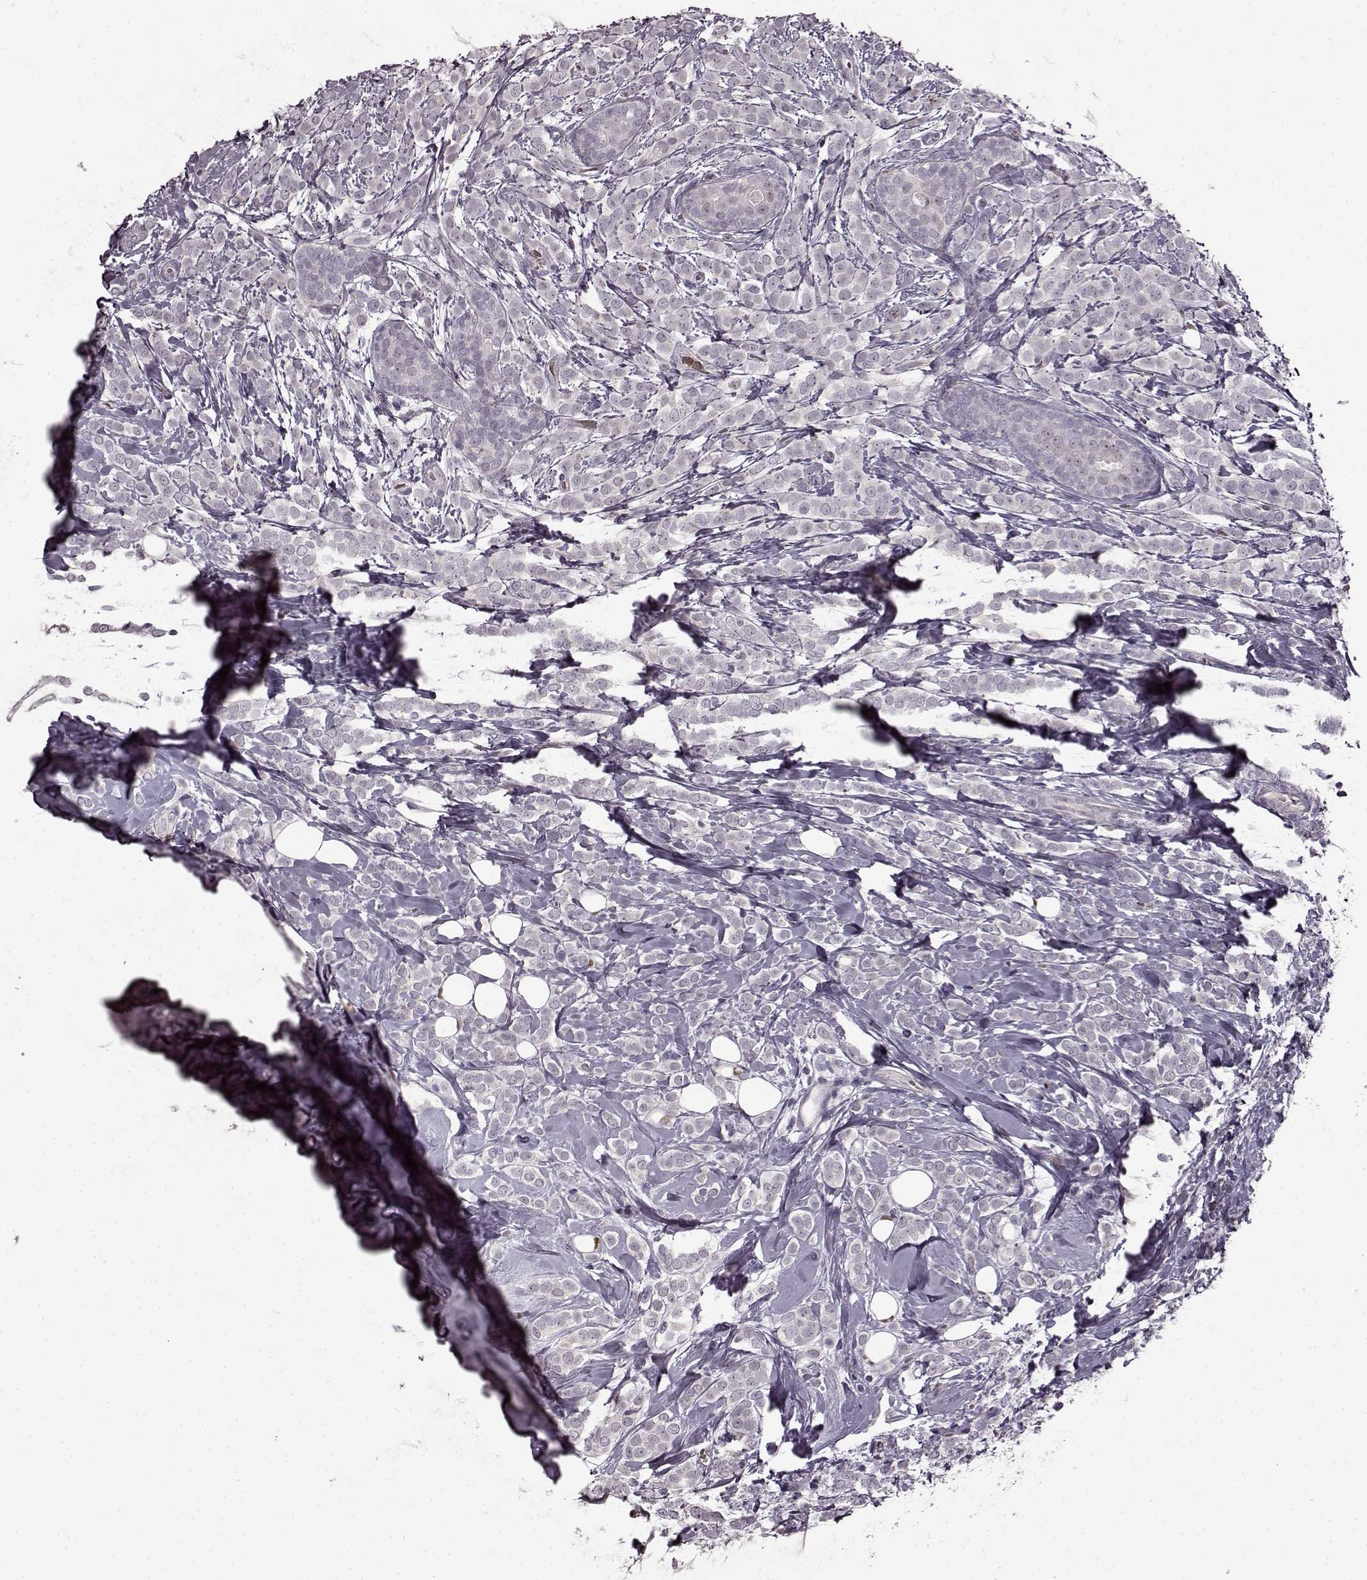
{"staining": {"intensity": "negative", "quantity": "none", "location": "none"}, "tissue": "breast cancer", "cell_type": "Tumor cells", "image_type": "cancer", "snomed": [{"axis": "morphology", "description": "Lobular carcinoma"}, {"axis": "topography", "description": "Breast"}], "caption": "Immunohistochemistry (IHC) photomicrograph of neoplastic tissue: breast lobular carcinoma stained with DAB exhibits no significant protein expression in tumor cells.", "gene": "CNGA3", "patient": {"sex": "female", "age": 49}}